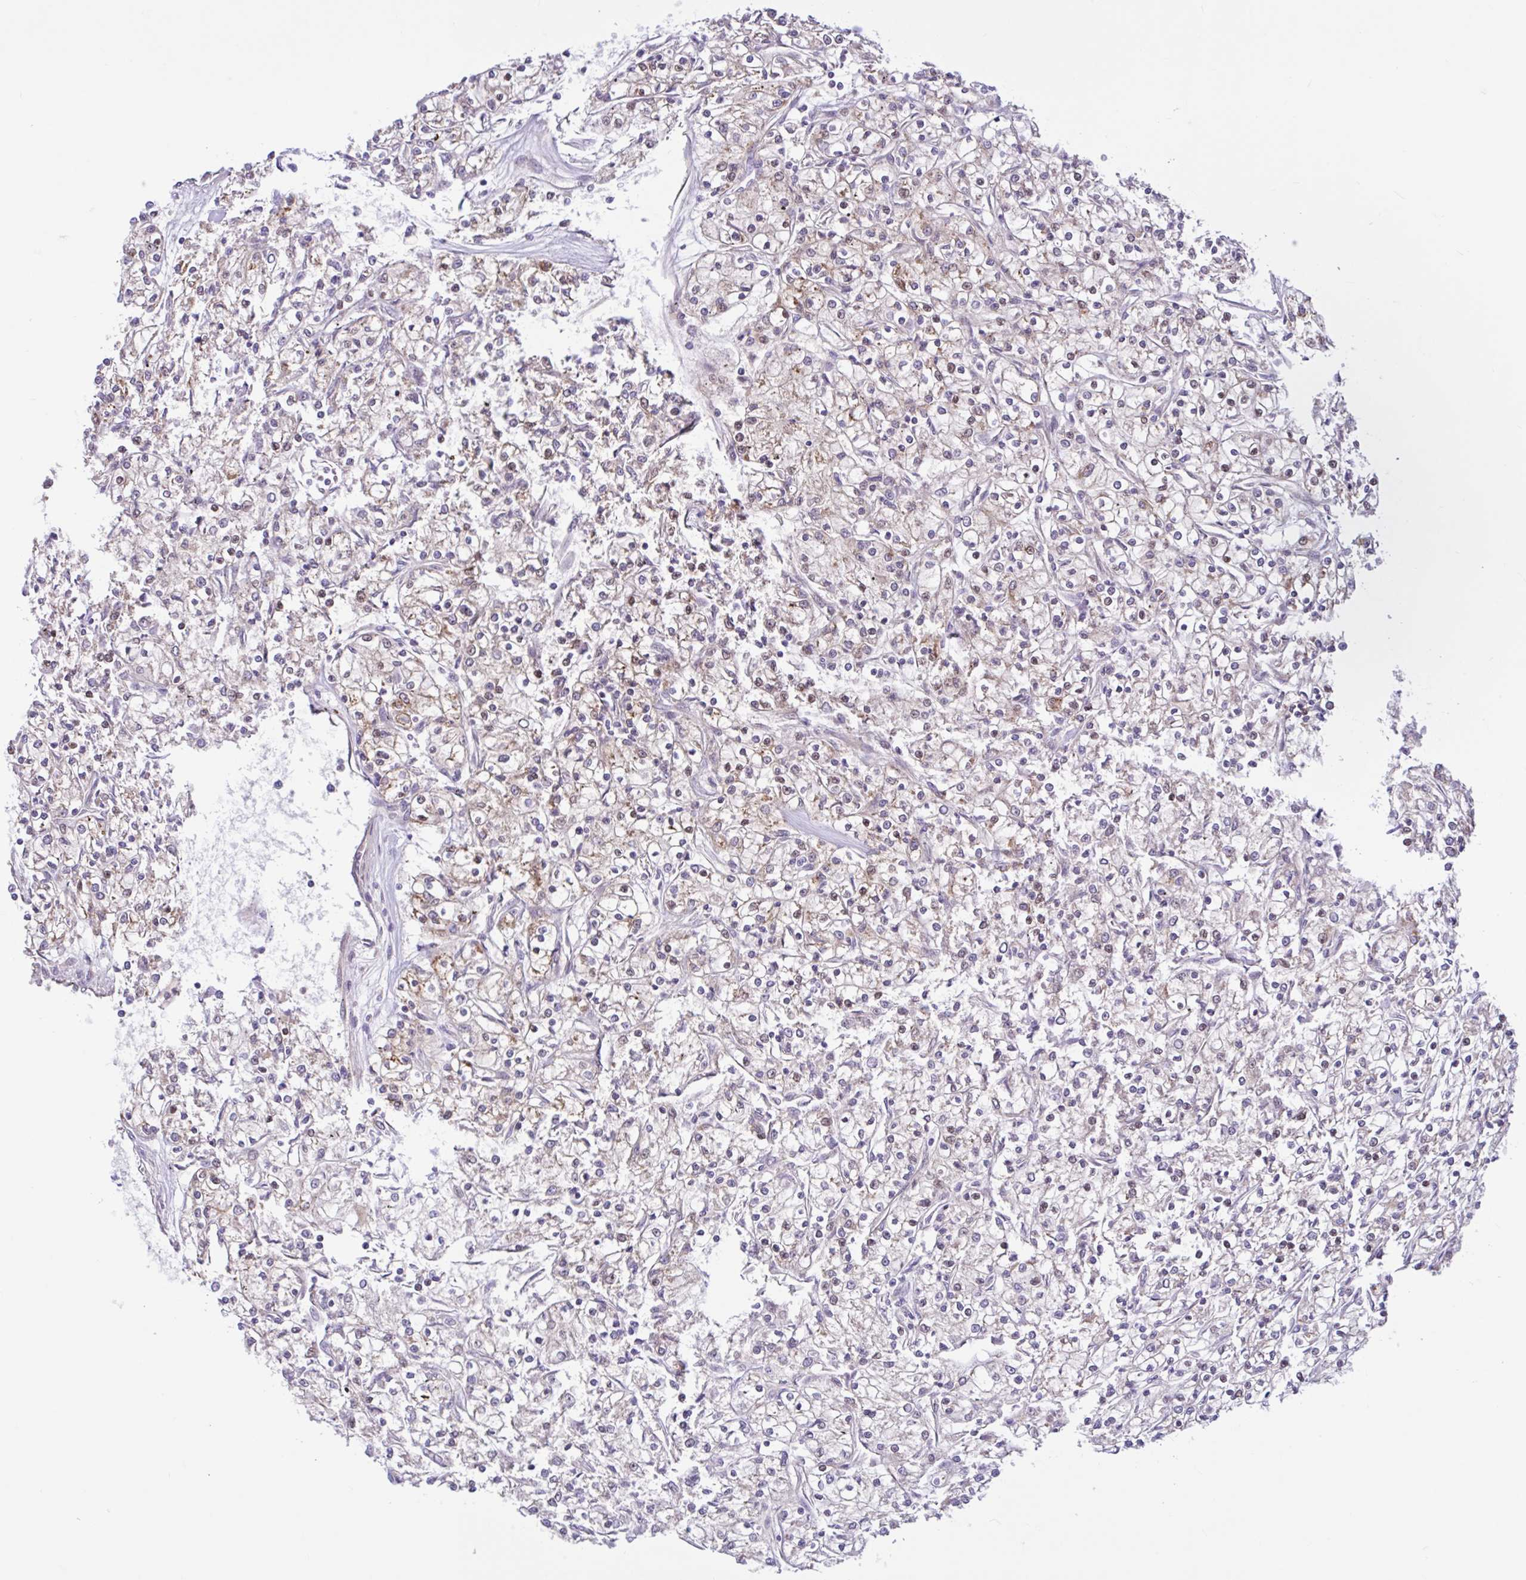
{"staining": {"intensity": "weak", "quantity": "25%-75%", "location": "cytoplasmic/membranous"}, "tissue": "renal cancer", "cell_type": "Tumor cells", "image_type": "cancer", "snomed": [{"axis": "morphology", "description": "Adenocarcinoma, NOS"}, {"axis": "topography", "description": "Kidney"}], "caption": "Tumor cells reveal low levels of weak cytoplasmic/membranous positivity in about 25%-75% of cells in human adenocarcinoma (renal). The staining is performed using DAB brown chromogen to label protein expression. The nuclei are counter-stained blue using hematoxylin.", "gene": "NTPCR", "patient": {"sex": "female", "age": 59}}